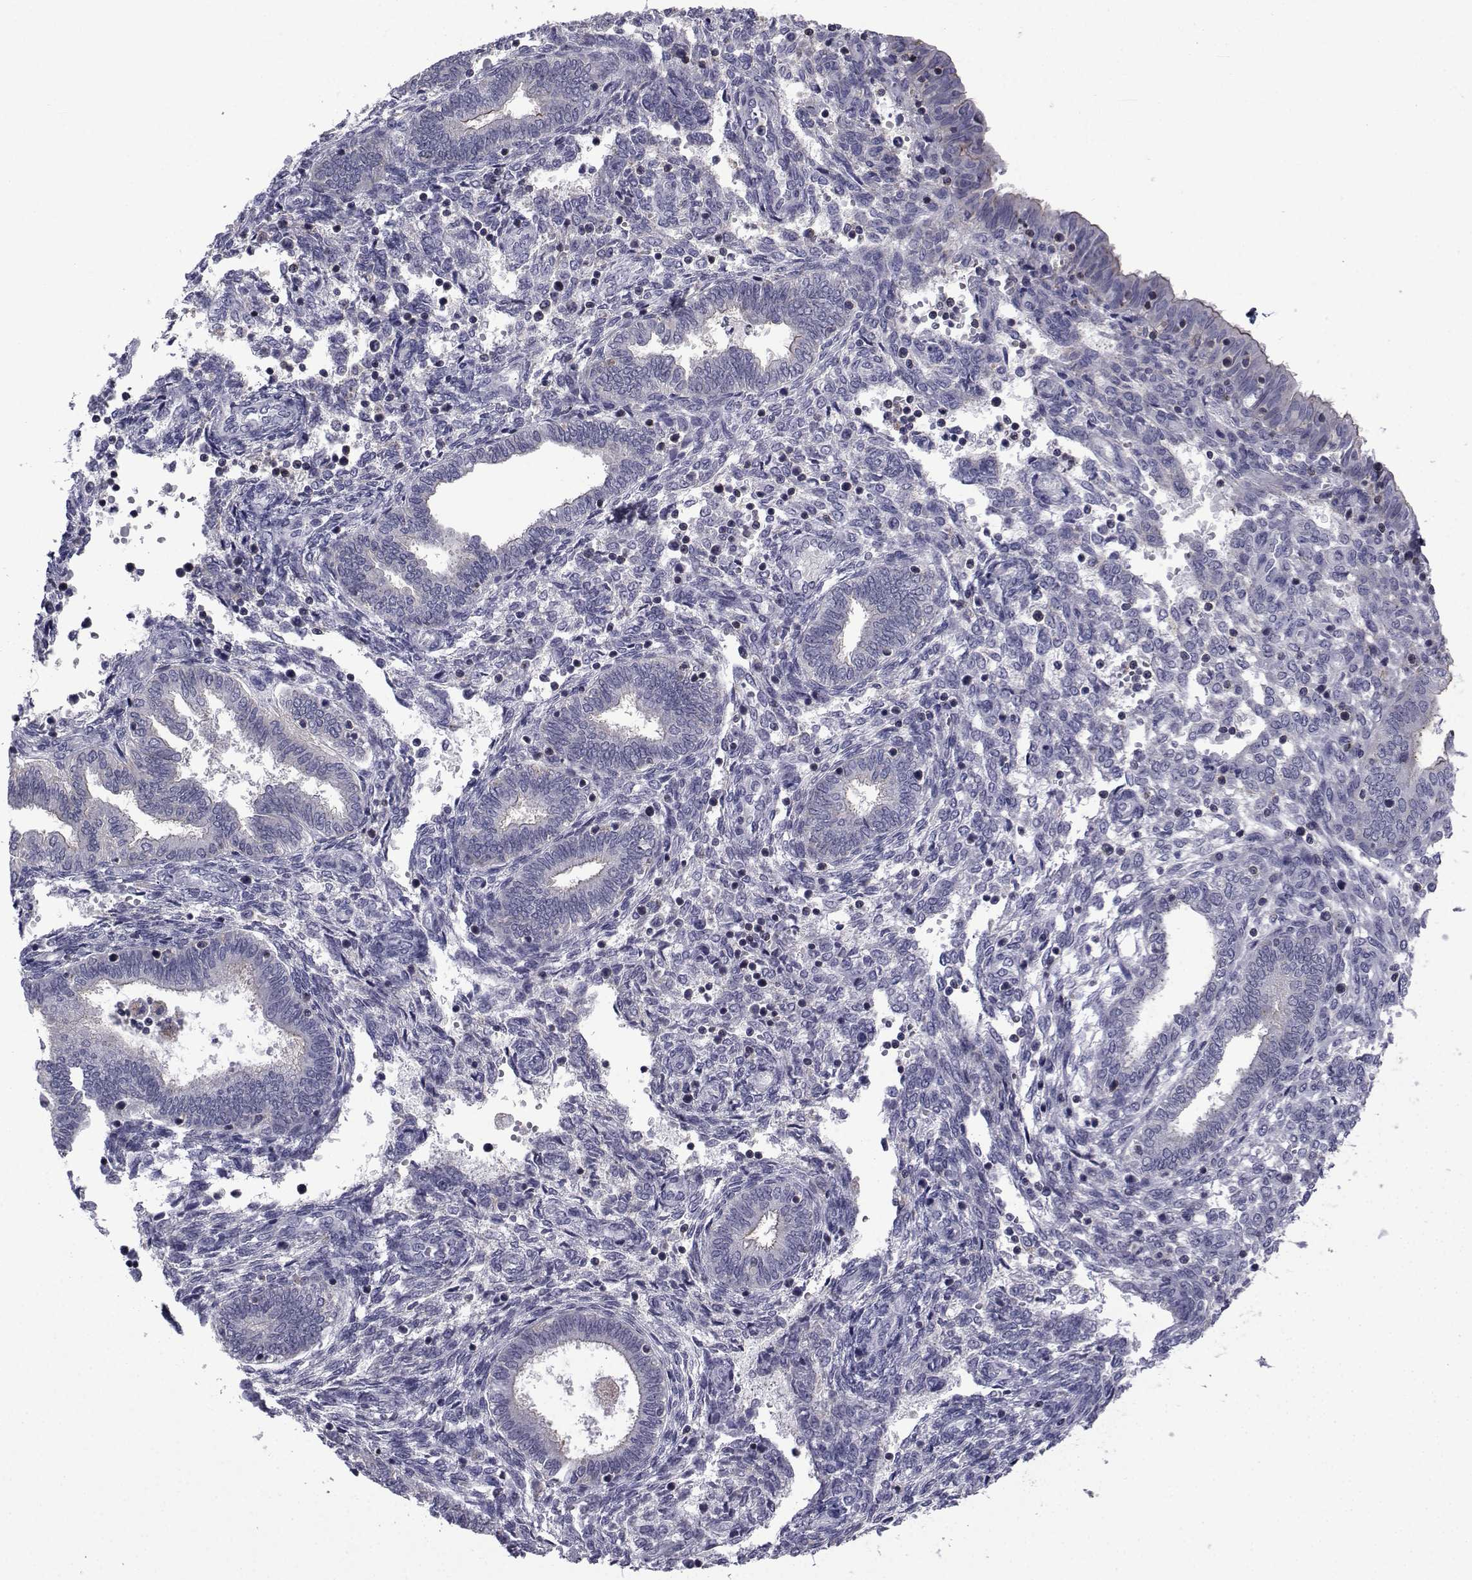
{"staining": {"intensity": "negative", "quantity": "none", "location": "none"}, "tissue": "endometrium", "cell_type": "Cells in endometrial stroma", "image_type": "normal", "snomed": [{"axis": "morphology", "description": "Normal tissue, NOS"}, {"axis": "topography", "description": "Endometrium"}], "caption": "IHC photomicrograph of normal endometrium: endometrium stained with DAB (3,3'-diaminobenzidine) exhibits no significant protein positivity in cells in endometrial stroma. Nuclei are stained in blue.", "gene": "PDE6G", "patient": {"sex": "female", "age": 42}}